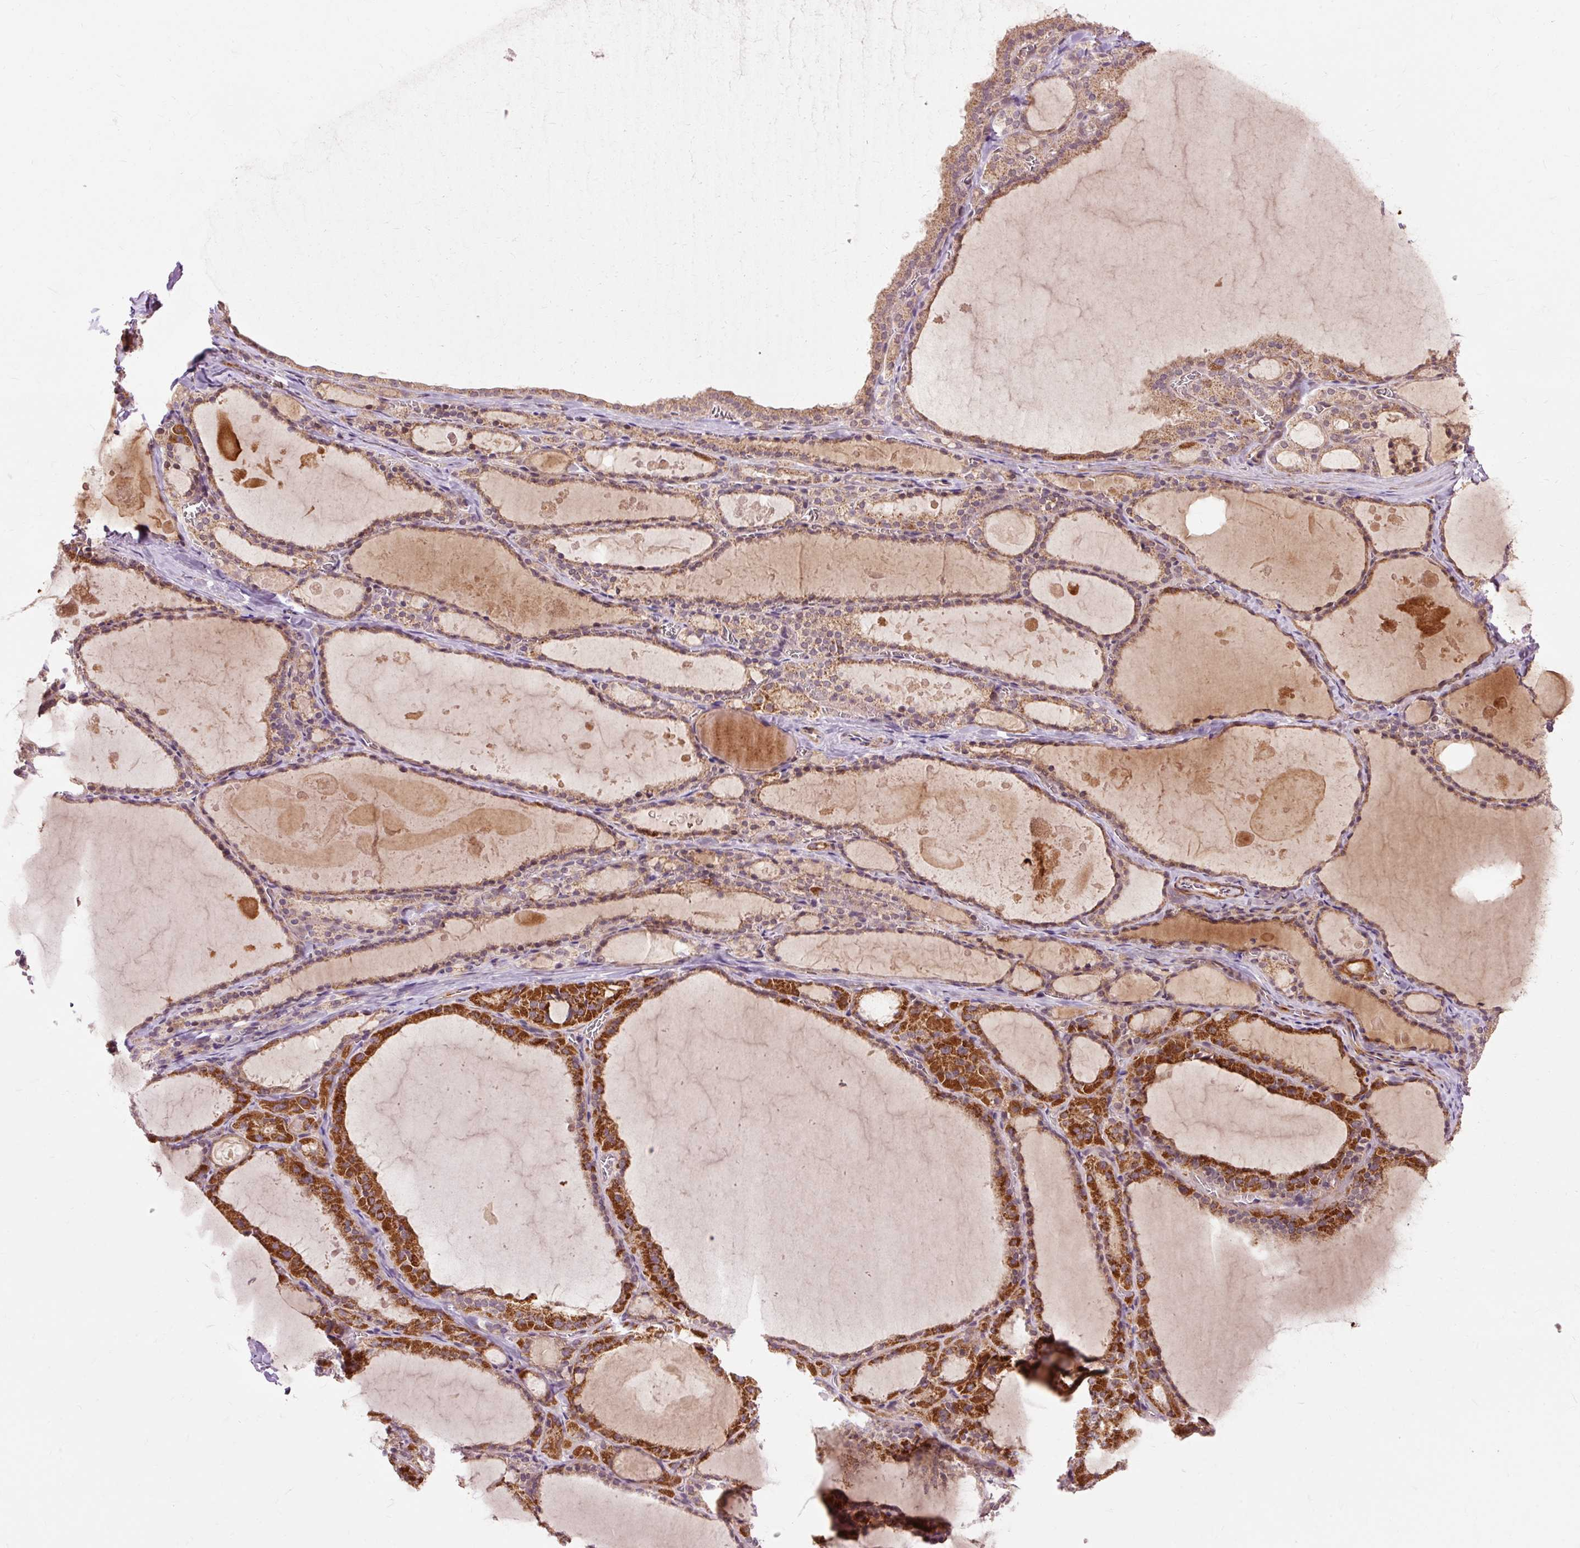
{"staining": {"intensity": "strong", "quantity": "25%-75%", "location": "cytoplasmic/membranous"}, "tissue": "thyroid gland", "cell_type": "Glandular cells", "image_type": "normal", "snomed": [{"axis": "morphology", "description": "Normal tissue, NOS"}, {"axis": "topography", "description": "Thyroid gland"}], "caption": "Immunohistochemical staining of normal thyroid gland demonstrates high levels of strong cytoplasmic/membranous staining in about 25%-75% of glandular cells. (DAB (3,3'-diaminobenzidine) IHC, brown staining for protein, blue staining for nuclei).", "gene": "RIPOR3", "patient": {"sex": "male", "age": 56}}